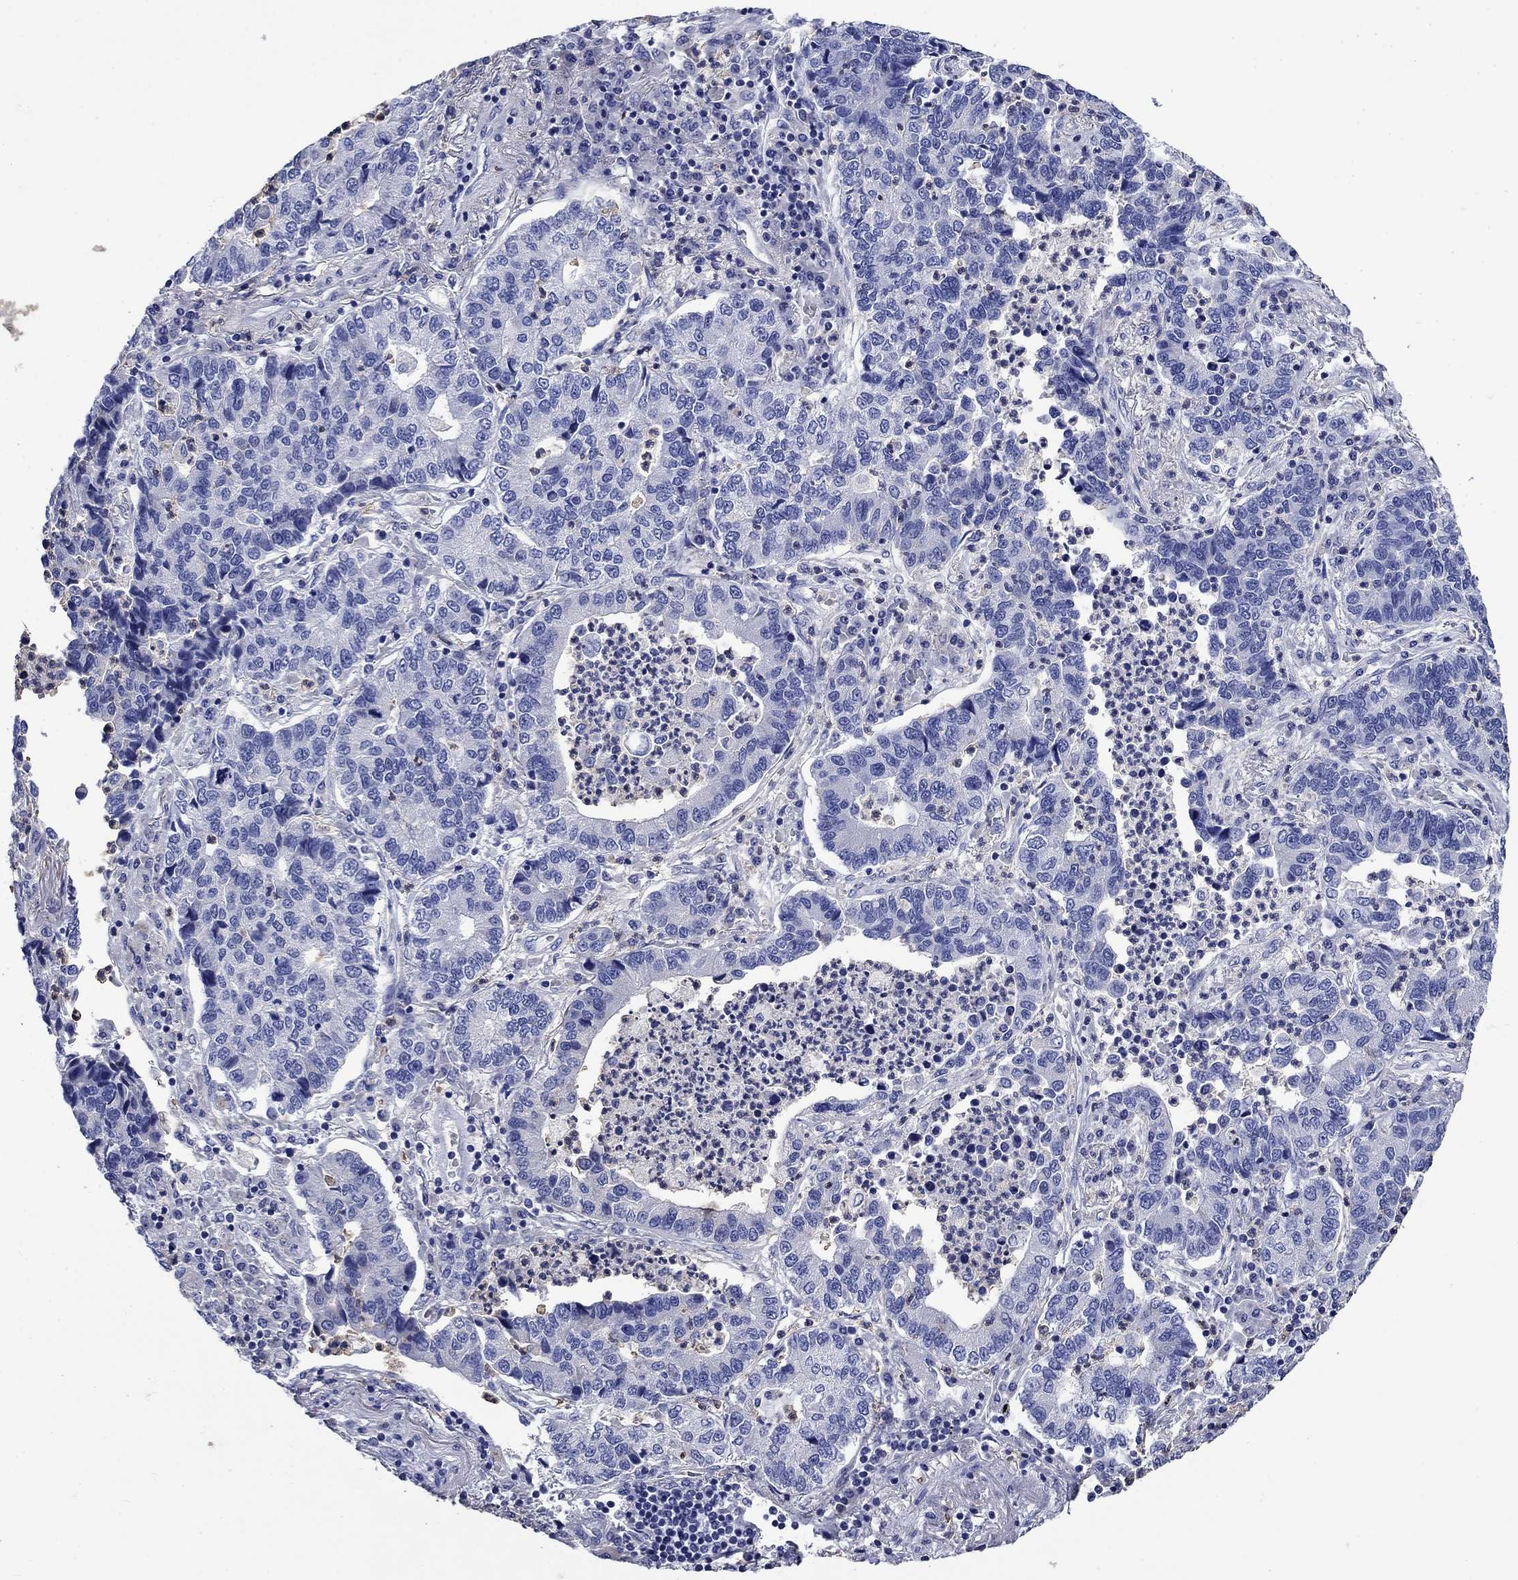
{"staining": {"intensity": "negative", "quantity": "none", "location": "none"}, "tissue": "lung cancer", "cell_type": "Tumor cells", "image_type": "cancer", "snomed": [{"axis": "morphology", "description": "Adenocarcinoma, NOS"}, {"axis": "topography", "description": "Lung"}], "caption": "Human adenocarcinoma (lung) stained for a protein using IHC displays no expression in tumor cells.", "gene": "TFR2", "patient": {"sex": "female", "age": 57}}